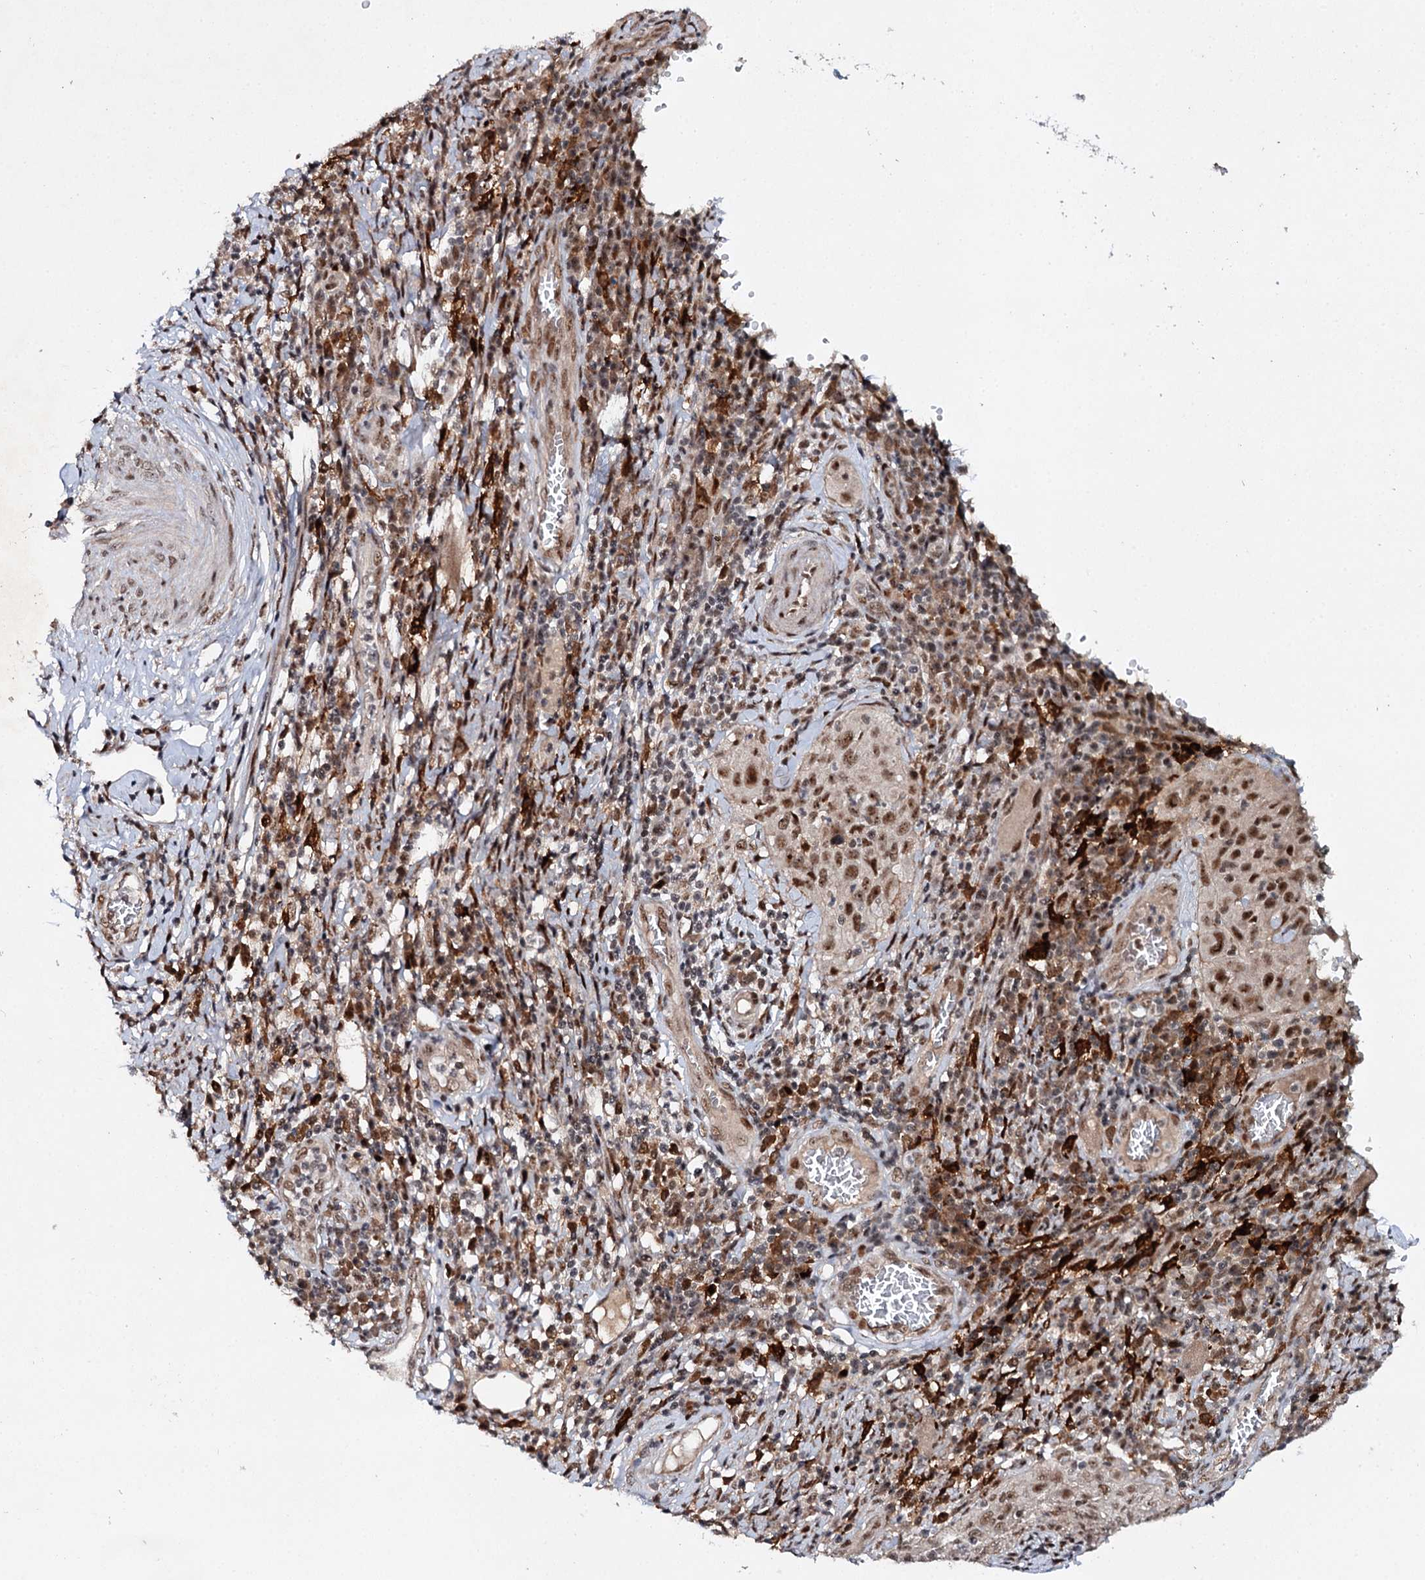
{"staining": {"intensity": "moderate", "quantity": ">75%", "location": "nuclear"}, "tissue": "cervical cancer", "cell_type": "Tumor cells", "image_type": "cancer", "snomed": [{"axis": "morphology", "description": "Squamous cell carcinoma, NOS"}, {"axis": "topography", "description": "Cervix"}], "caption": "DAB (3,3'-diaminobenzidine) immunohistochemical staining of human cervical cancer exhibits moderate nuclear protein positivity in about >75% of tumor cells.", "gene": "BUD13", "patient": {"sex": "female", "age": 31}}